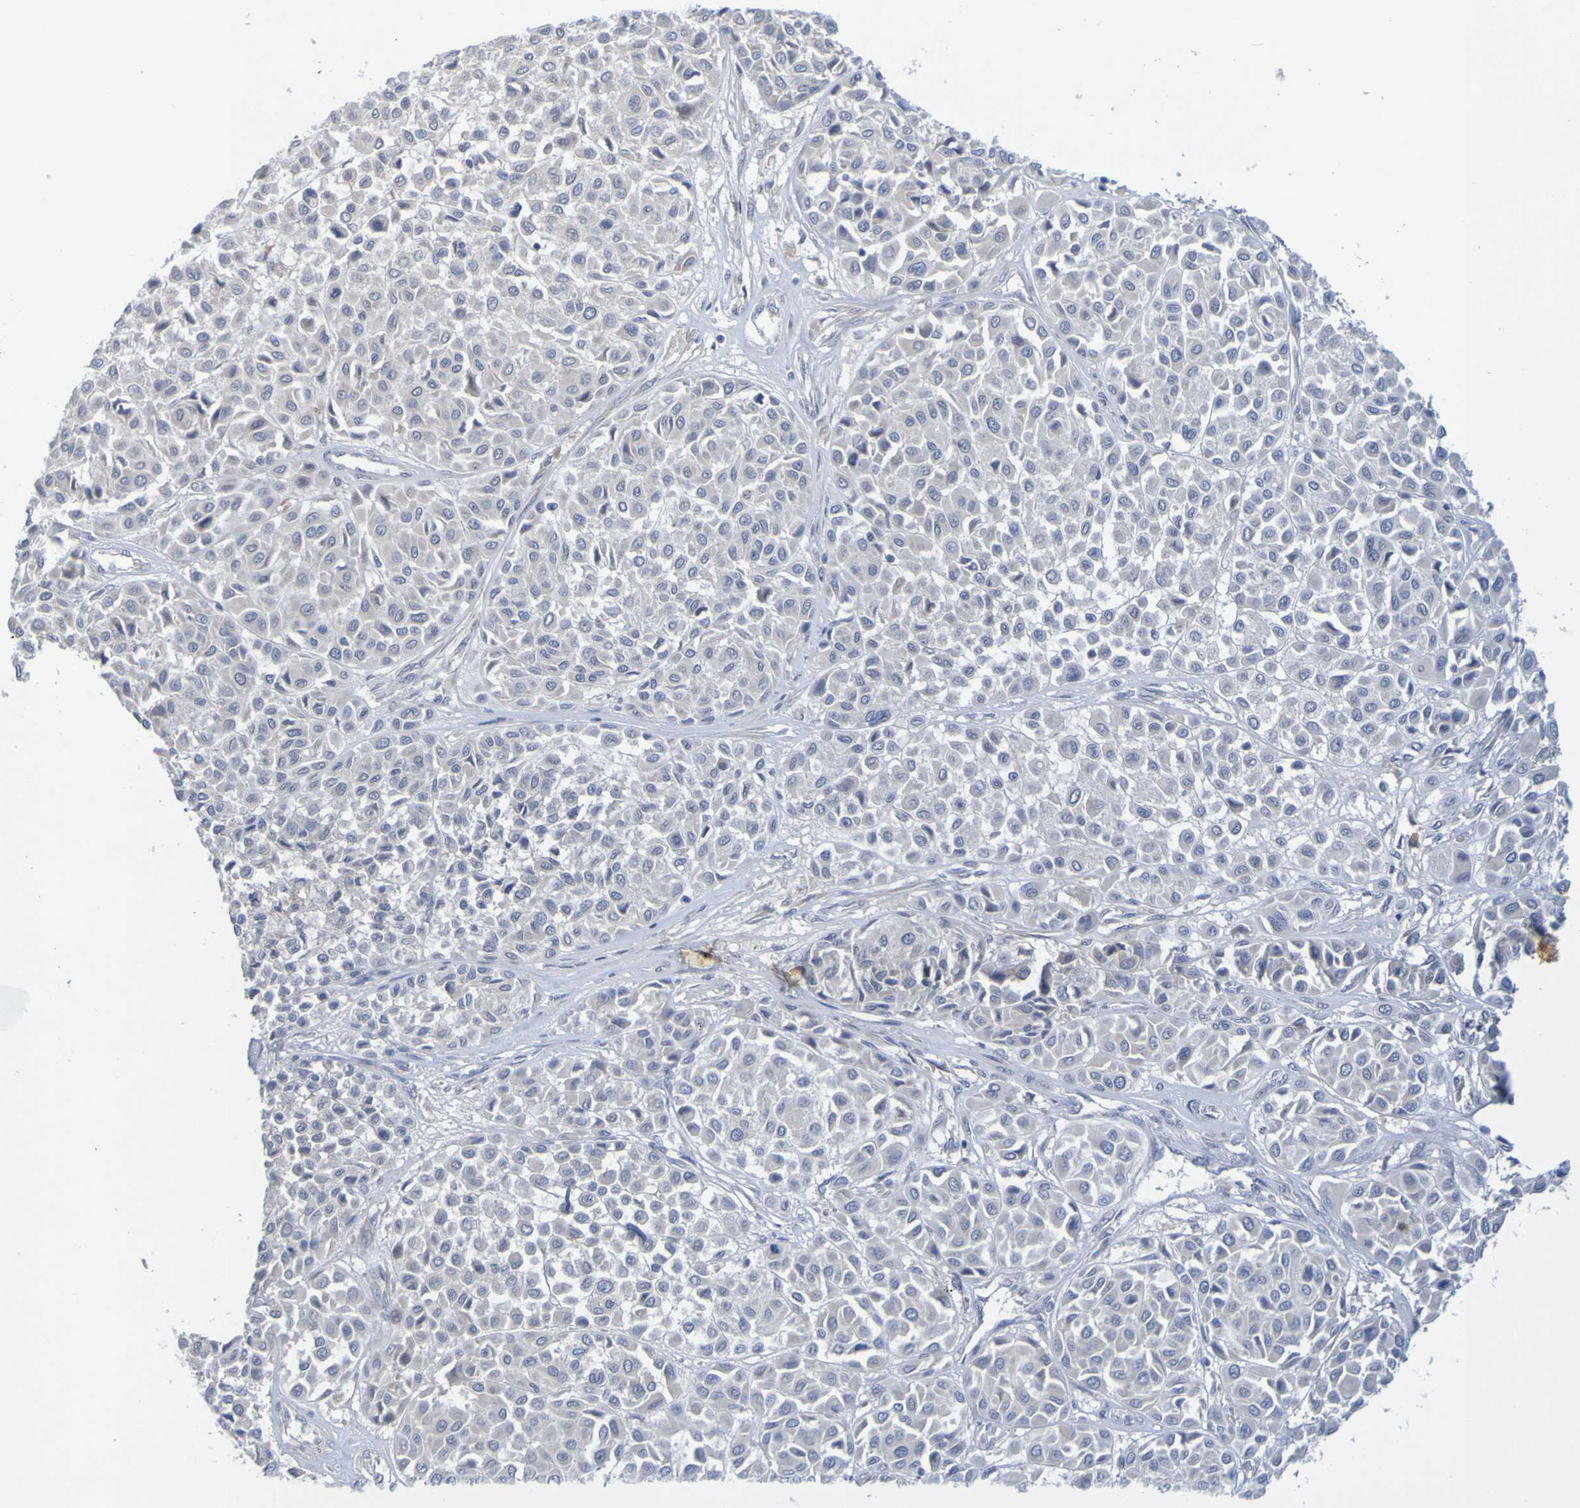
{"staining": {"intensity": "negative", "quantity": "none", "location": "none"}, "tissue": "melanoma", "cell_type": "Tumor cells", "image_type": "cancer", "snomed": [{"axis": "morphology", "description": "Malignant melanoma, Metastatic site"}, {"axis": "topography", "description": "Soft tissue"}], "caption": "Melanoma was stained to show a protein in brown. There is no significant positivity in tumor cells.", "gene": "LILRB5", "patient": {"sex": "male", "age": 41}}